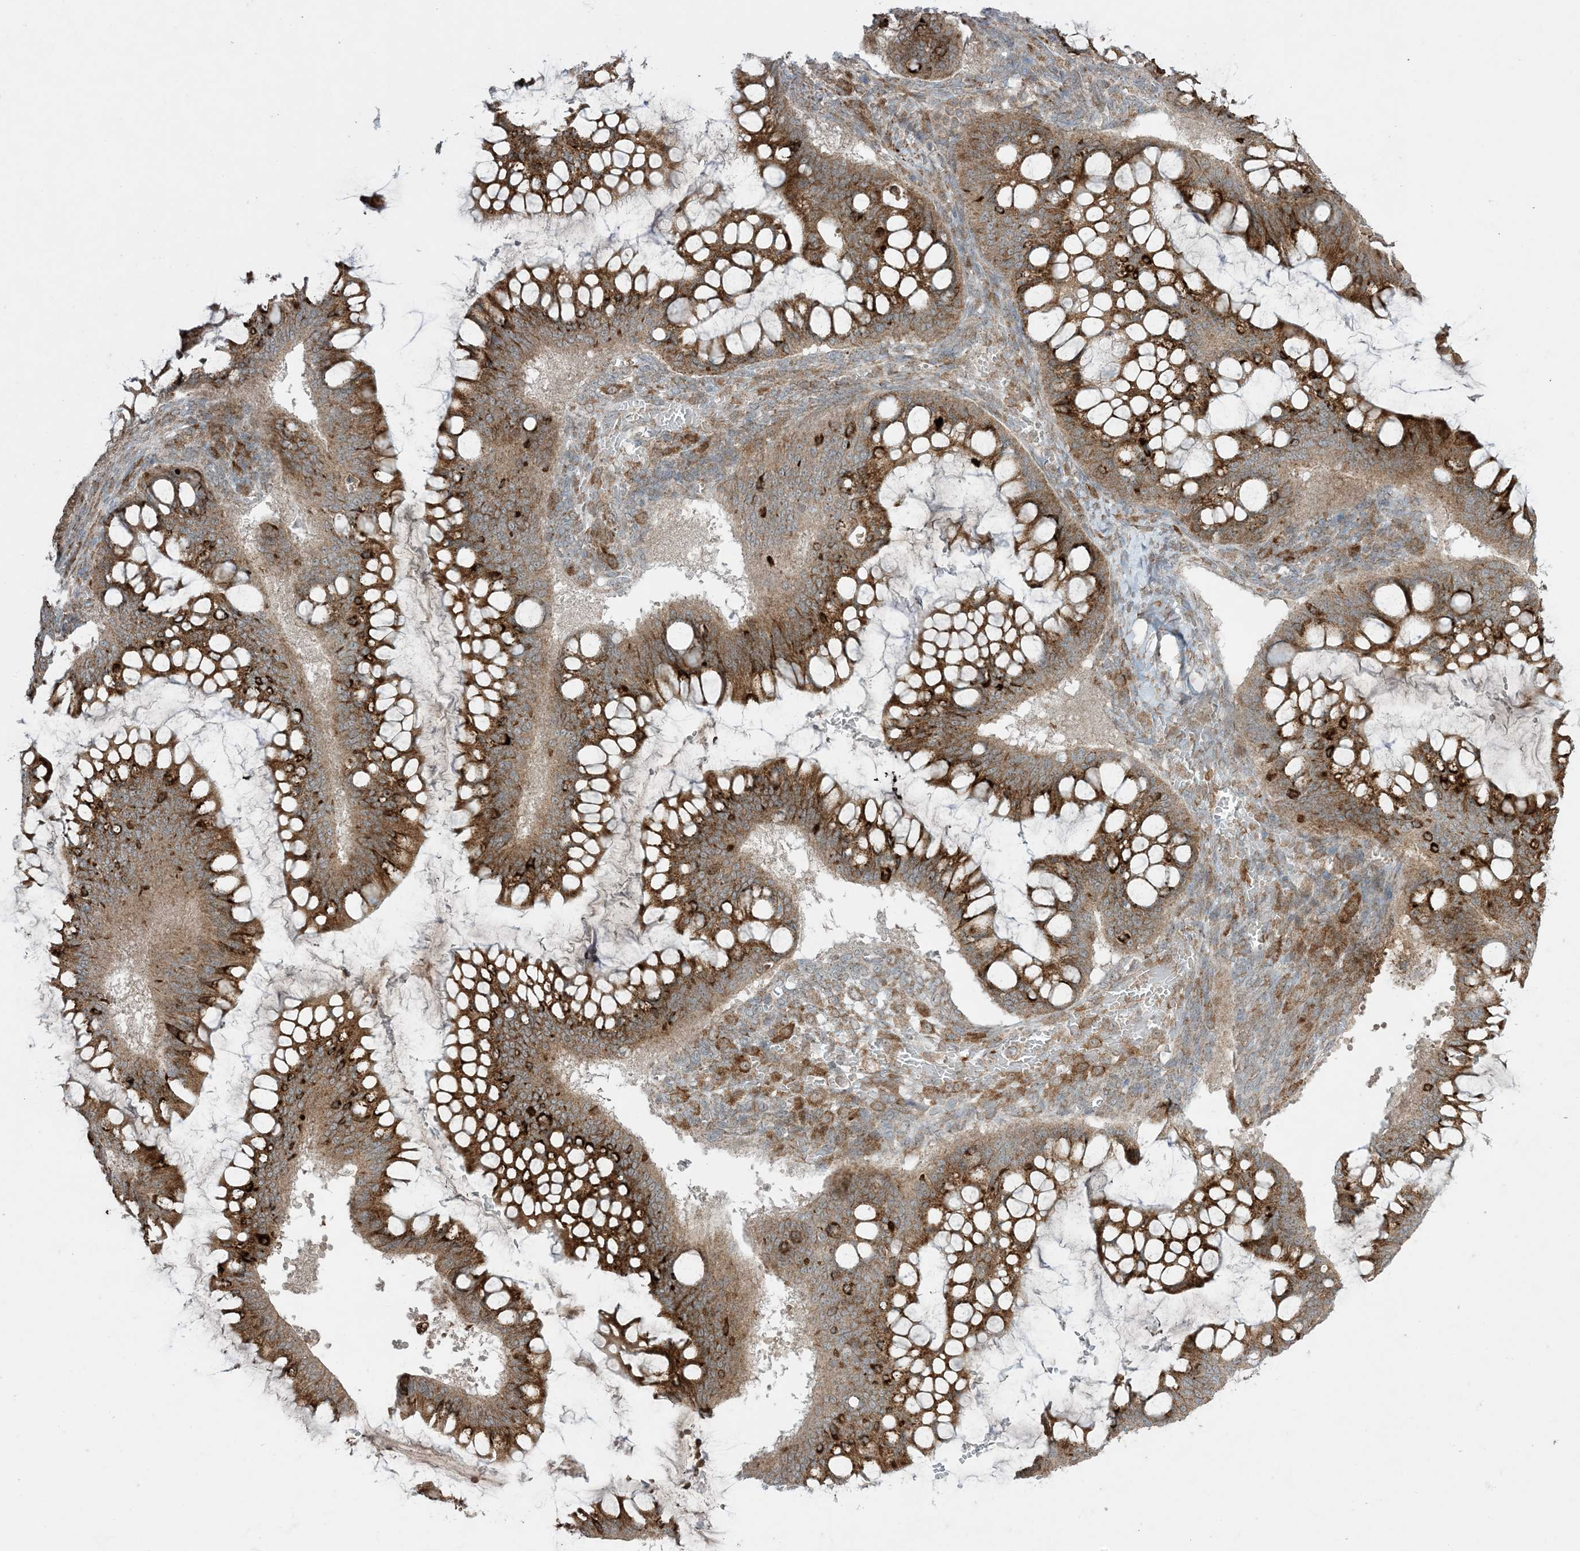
{"staining": {"intensity": "moderate", "quantity": ">75%", "location": "cytoplasmic/membranous"}, "tissue": "ovarian cancer", "cell_type": "Tumor cells", "image_type": "cancer", "snomed": [{"axis": "morphology", "description": "Cystadenocarcinoma, mucinous, NOS"}, {"axis": "topography", "description": "Ovary"}], "caption": "This histopathology image reveals ovarian cancer (mucinous cystadenocarcinoma) stained with immunohistochemistry (IHC) to label a protein in brown. The cytoplasmic/membranous of tumor cells show moderate positivity for the protein. Nuclei are counter-stained blue.", "gene": "ODC1", "patient": {"sex": "female", "age": 73}}